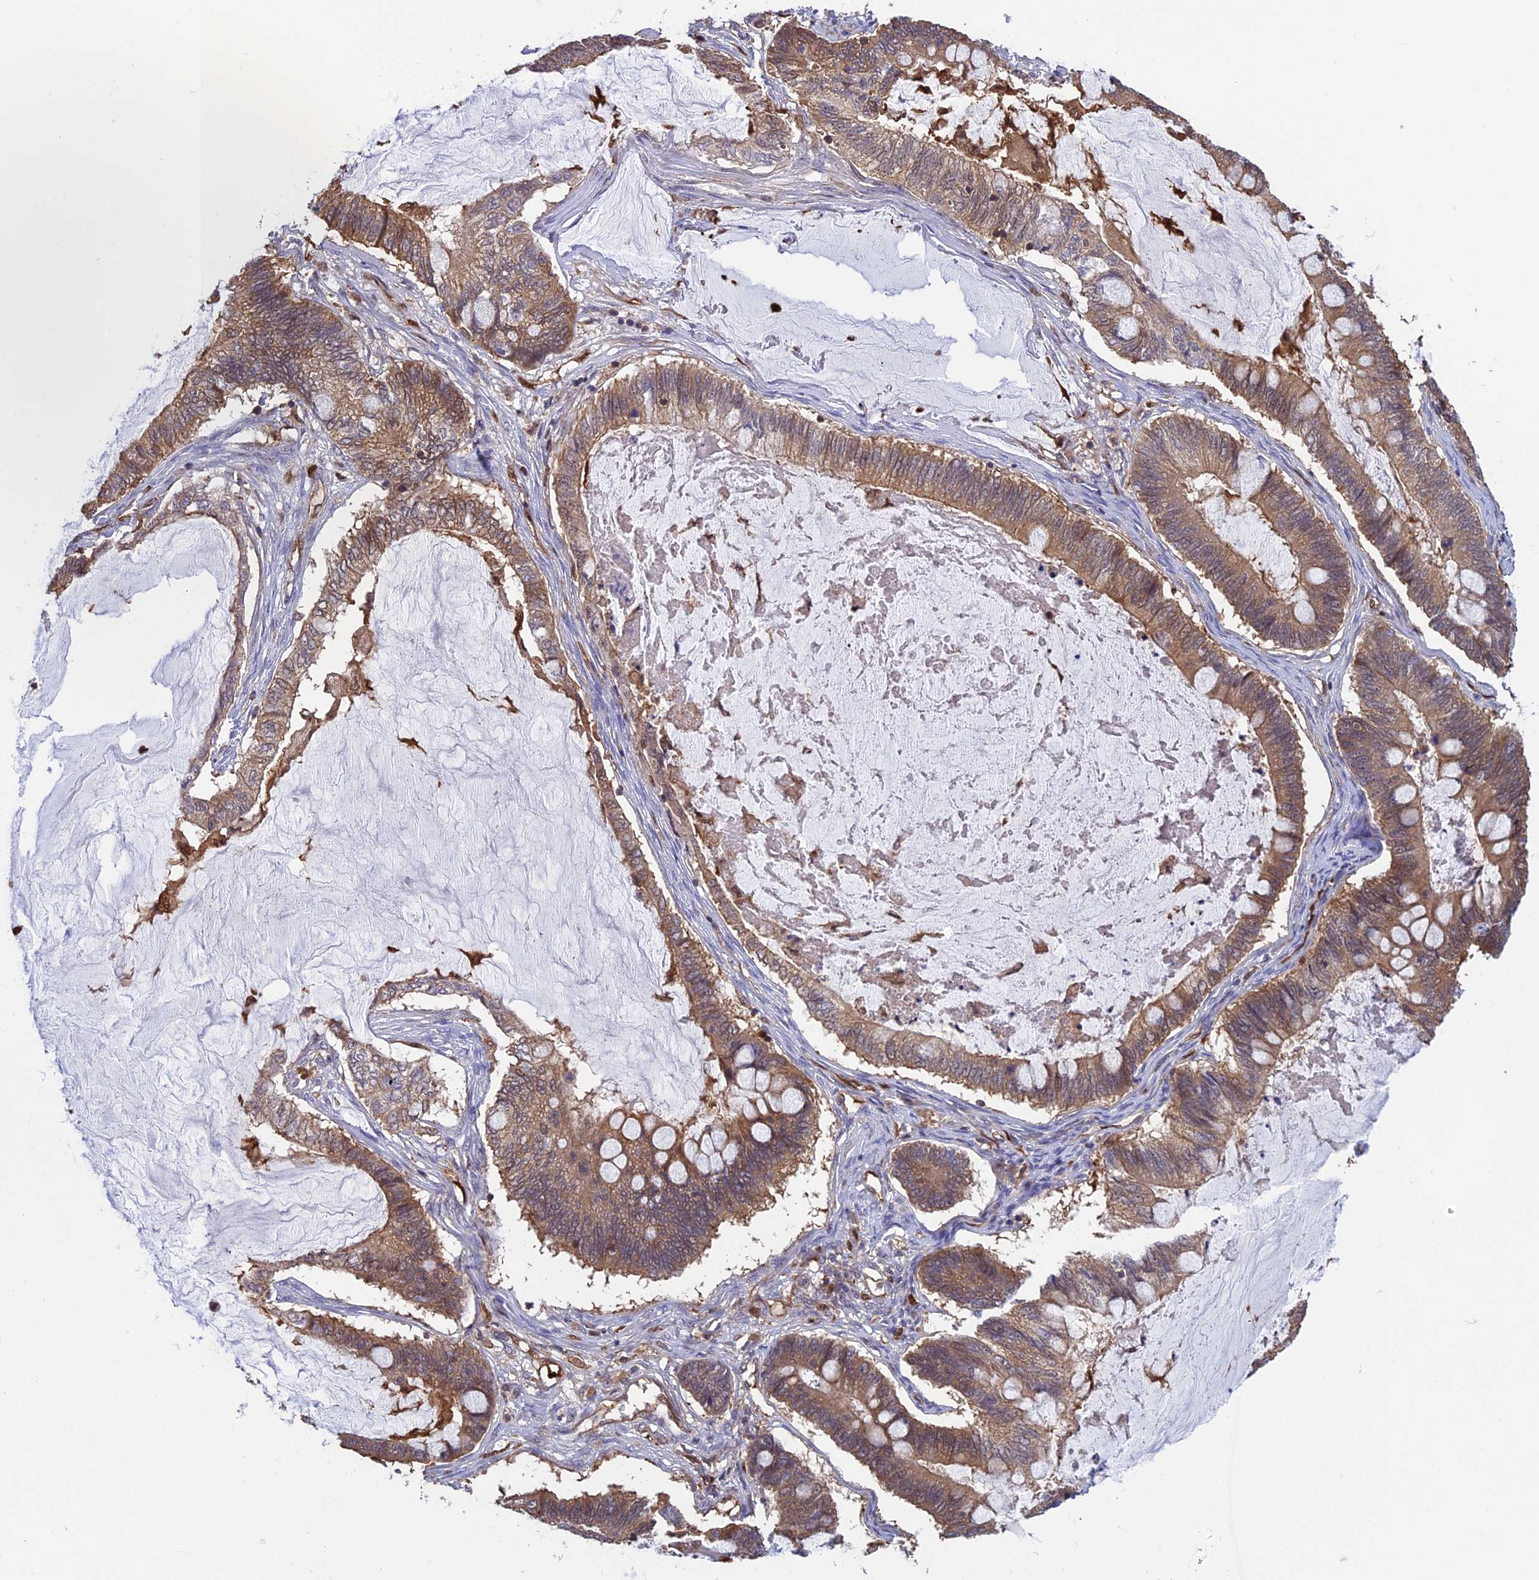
{"staining": {"intensity": "moderate", "quantity": ">75%", "location": "cytoplasmic/membranous"}, "tissue": "ovarian cancer", "cell_type": "Tumor cells", "image_type": "cancer", "snomed": [{"axis": "morphology", "description": "Cystadenocarcinoma, mucinous, NOS"}, {"axis": "topography", "description": "Ovary"}], "caption": "Human ovarian mucinous cystadenocarcinoma stained for a protein (brown) reveals moderate cytoplasmic/membranous positive staining in approximately >75% of tumor cells.", "gene": "ARHGAP18", "patient": {"sex": "female", "age": 61}}